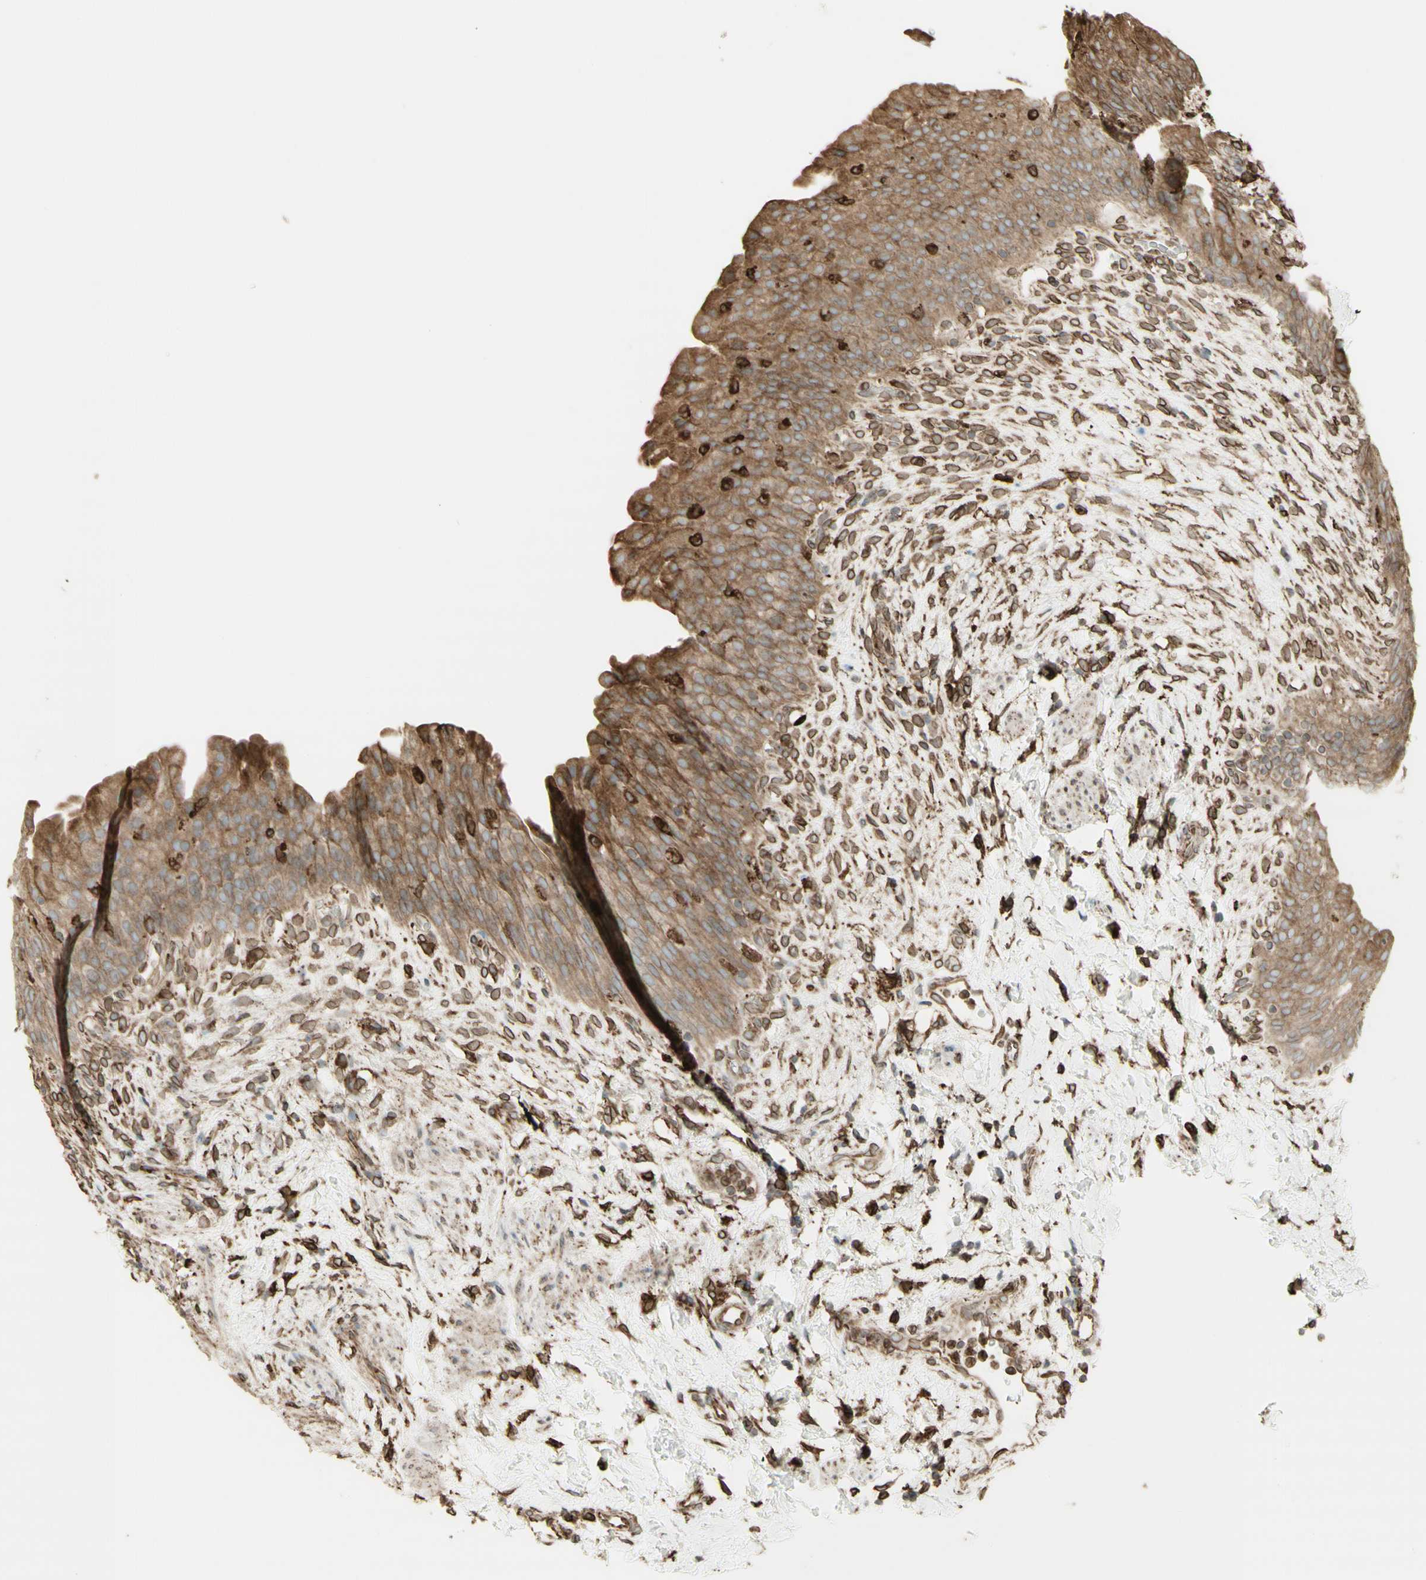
{"staining": {"intensity": "moderate", "quantity": ">75%", "location": "cytoplasmic/membranous"}, "tissue": "urinary bladder", "cell_type": "Urothelial cells", "image_type": "normal", "snomed": [{"axis": "morphology", "description": "Normal tissue, NOS"}, {"axis": "topography", "description": "Urinary bladder"}], "caption": "Immunohistochemical staining of unremarkable urinary bladder reveals >75% levels of moderate cytoplasmic/membranous protein positivity in approximately >75% of urothelial cells. Using DAB (3,3'-diaminobenzidine) (brown) and hematoxylin (blue) stains, captured at high magnification using brightfield microscopy.", "gene": "CANX", "patient": {"sex": "female", "age": 79}}